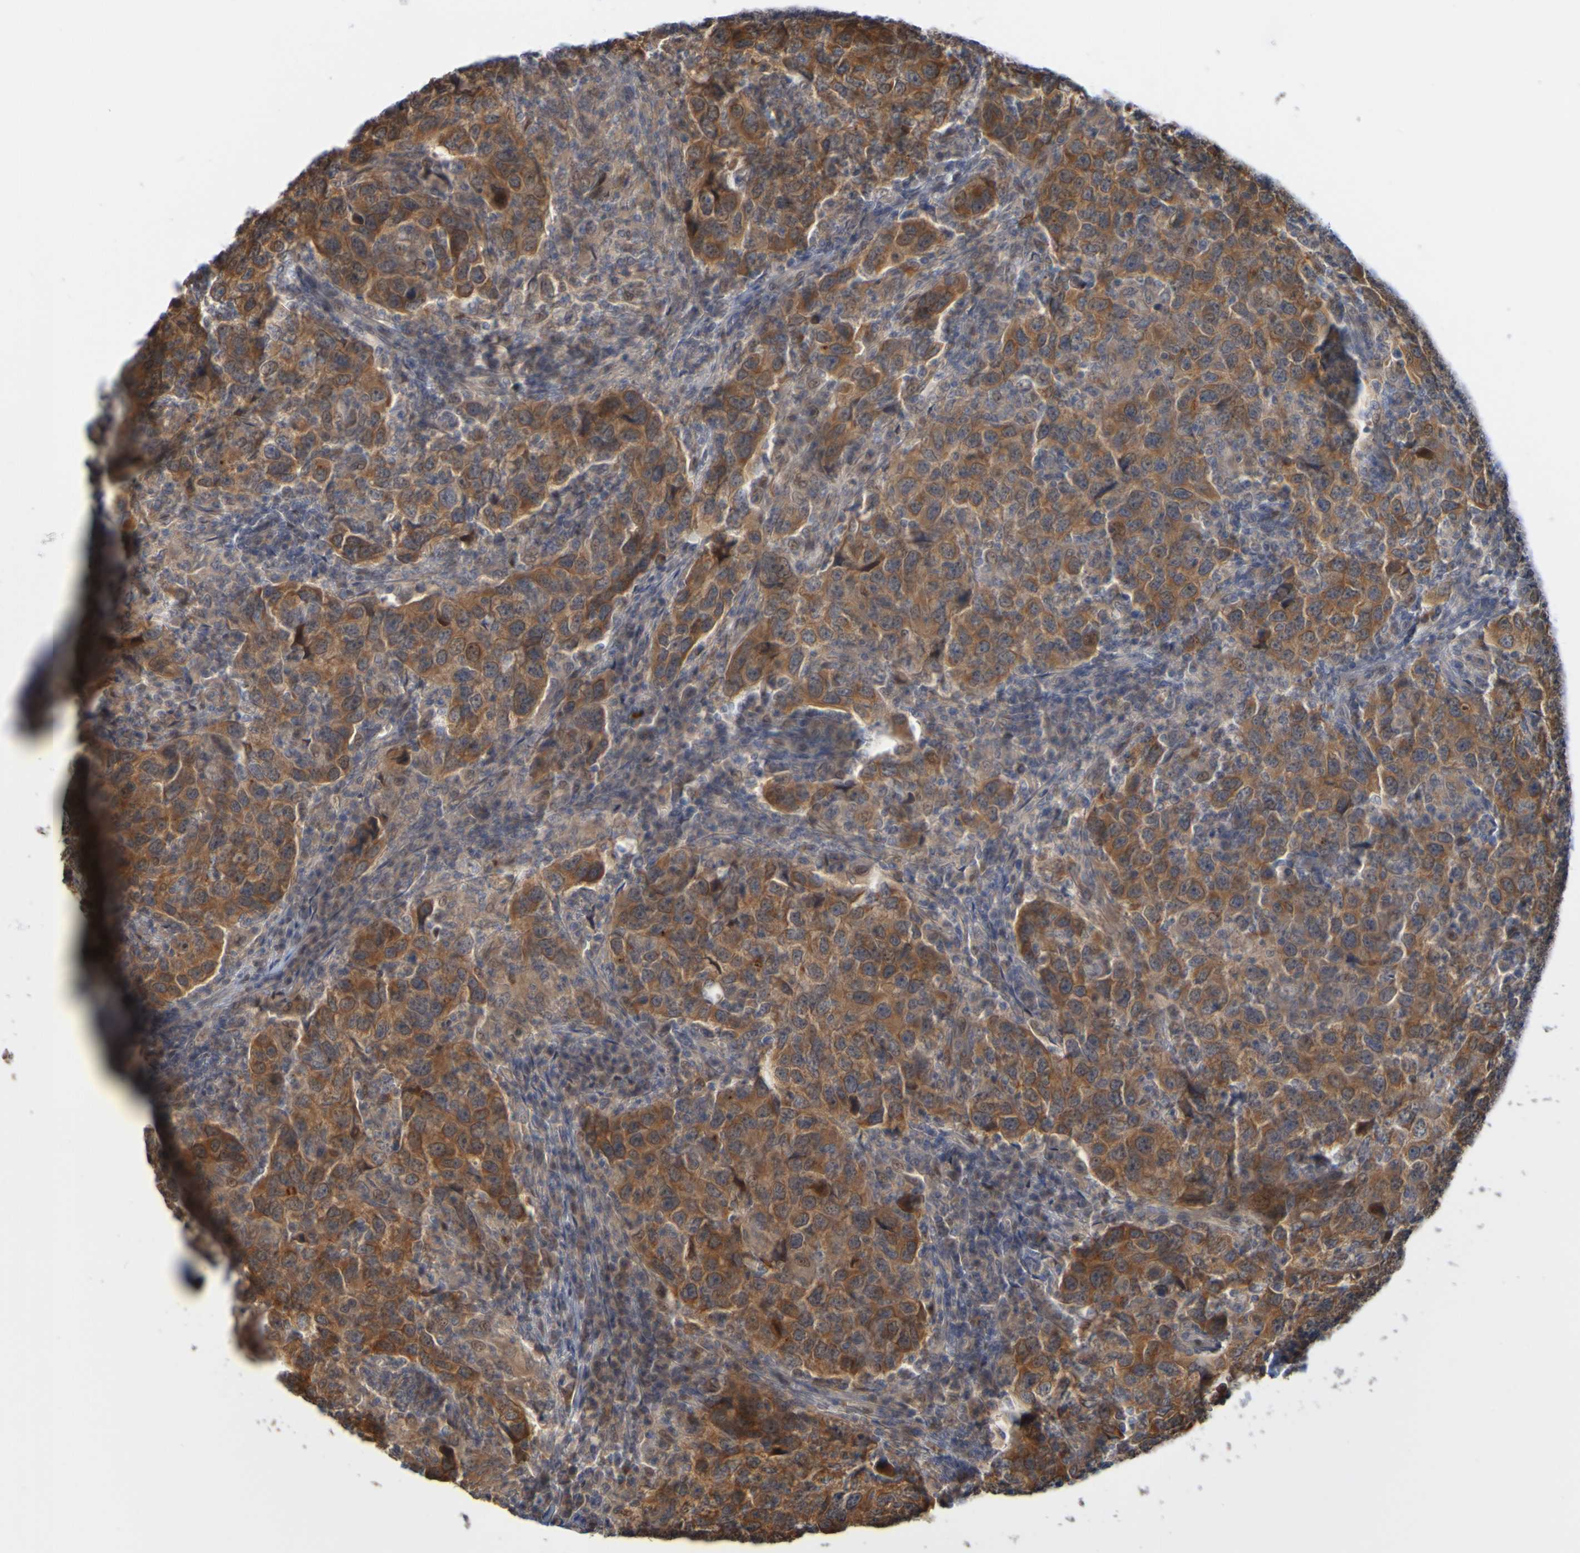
{"staining": {"intensity": "strong", "quantity": ">75%", "location": "cytoplasmic/membranous"}, "tissue": "head and neck cancer", "cell_type": "Tumor cells", "image_type": "cancer", "snomed": [{"axis": "morphology", "description": "Adenocarcinoma, NOS"}, {"axis": "topography", "description": "Salivary gland"}, {"axis": "topography", "description": "Head-Neck"}], "caption": "Head and neck cancer stained for a protein reveals strong cytoplasmic/membranous positivity in tumor cells. (brown staining indicates protein expression, while blue staining denotes nuclei).", "gene": "NAV2", "patient": {"sex": "female", "age": 65}}